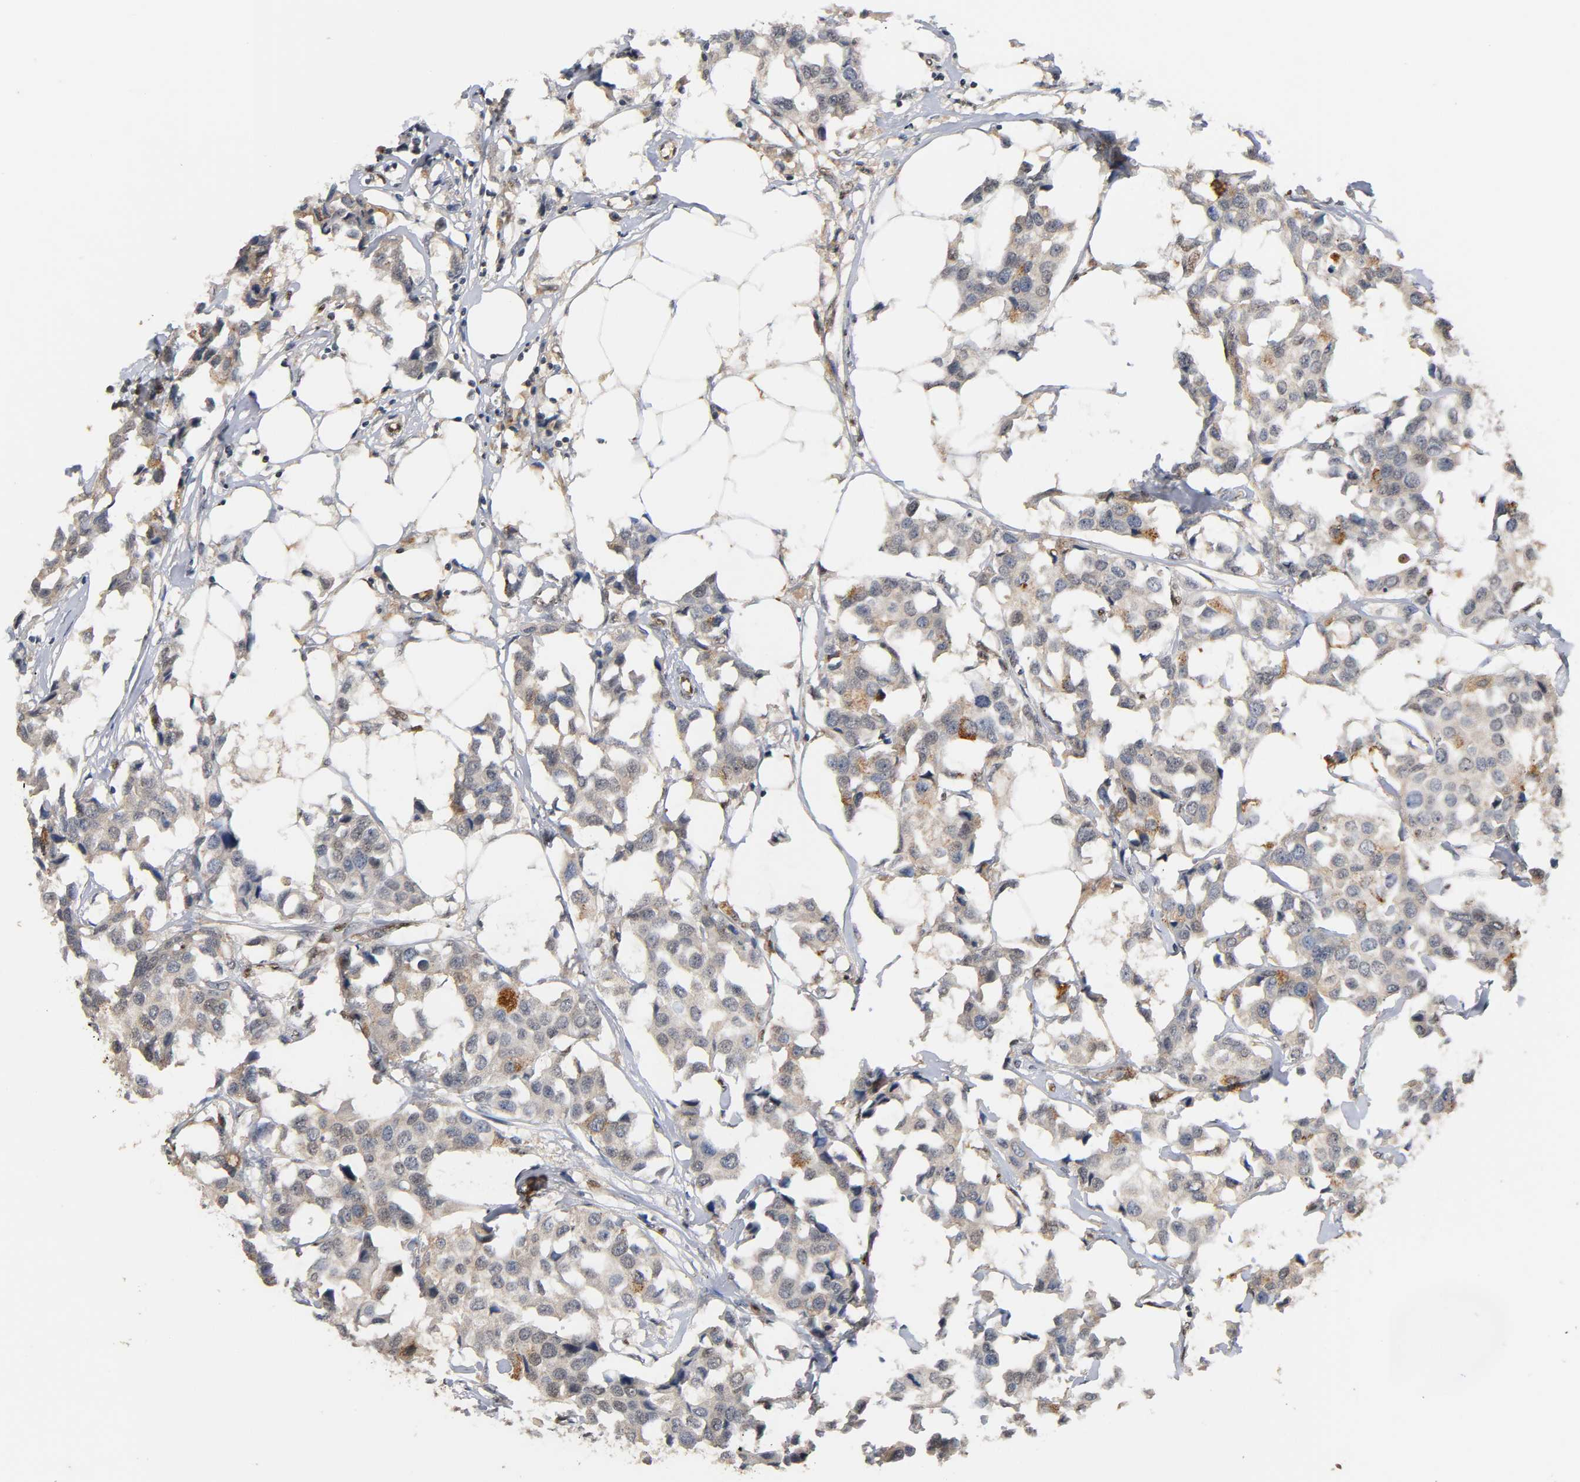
{"staining": {"intensity": "weak", "quantity": "25%-75%", "location": "cytoplasmic/membranous,nuclear"}, "tissue": "breast cancer", "cell_type": "Tumor cells", "image_type": "cancer", "snomed": [{"axis": "morphology", "description": "Duct carcinoma"}, {"axis": "topography", "description": "Breast"}], "caption": "Immunohistochemical staining of human breast cancer (intraductal carcinoma) exhibits low levels of weak cytoplasmic/membranous and nuclear expression in about 25%-75% of tumor cells.", "gene": "UBC", "patient": {"sex": "female", "age": 80}}